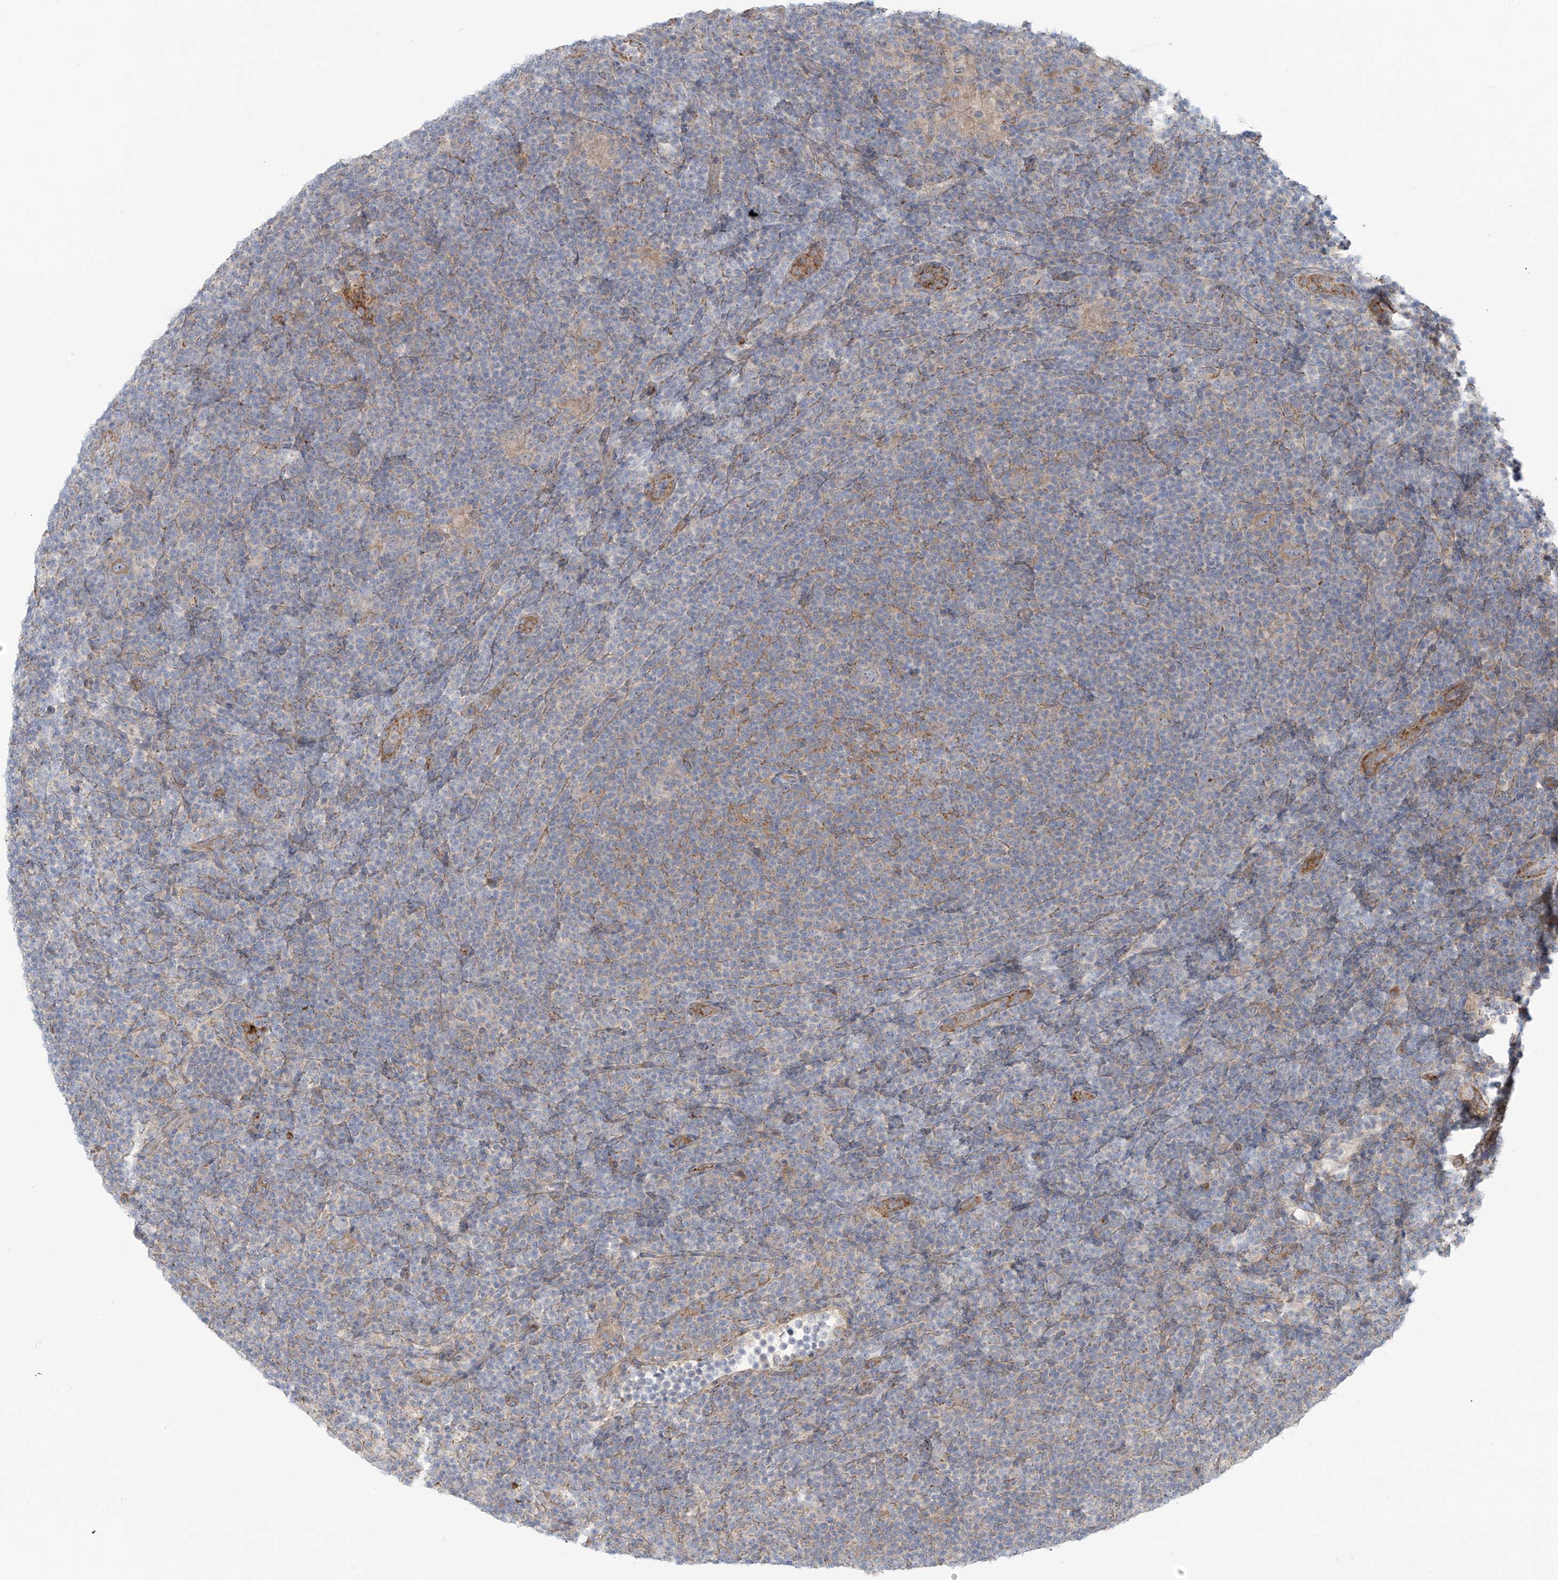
{"staining": {"intensity": "weak", "quantity": ">75%", "location": "cytoplasmic/membranous"}, "tissue": "lymphoma", "cell_type": "Tumor cells", "image_type": "cancer", "snomed": [{"axis": "morphology", "description": "Hodgkin's disease, NOS"}, {"axis": "topography", "description": "Lymph node"}], "caption": "Brown immunohistochemical staining in human lymphoma demonstrates weak cytoplasmic/membranous staining in approximately >75% of tumor cells. Using DAB (3,3'-diaminobenzidine) (brown) and hematoxylin (blue) stains, captured at high magnification using brightfield microscopy.", "gene": "LZTS3", "patient": {"sex": "female", "age": 57}}